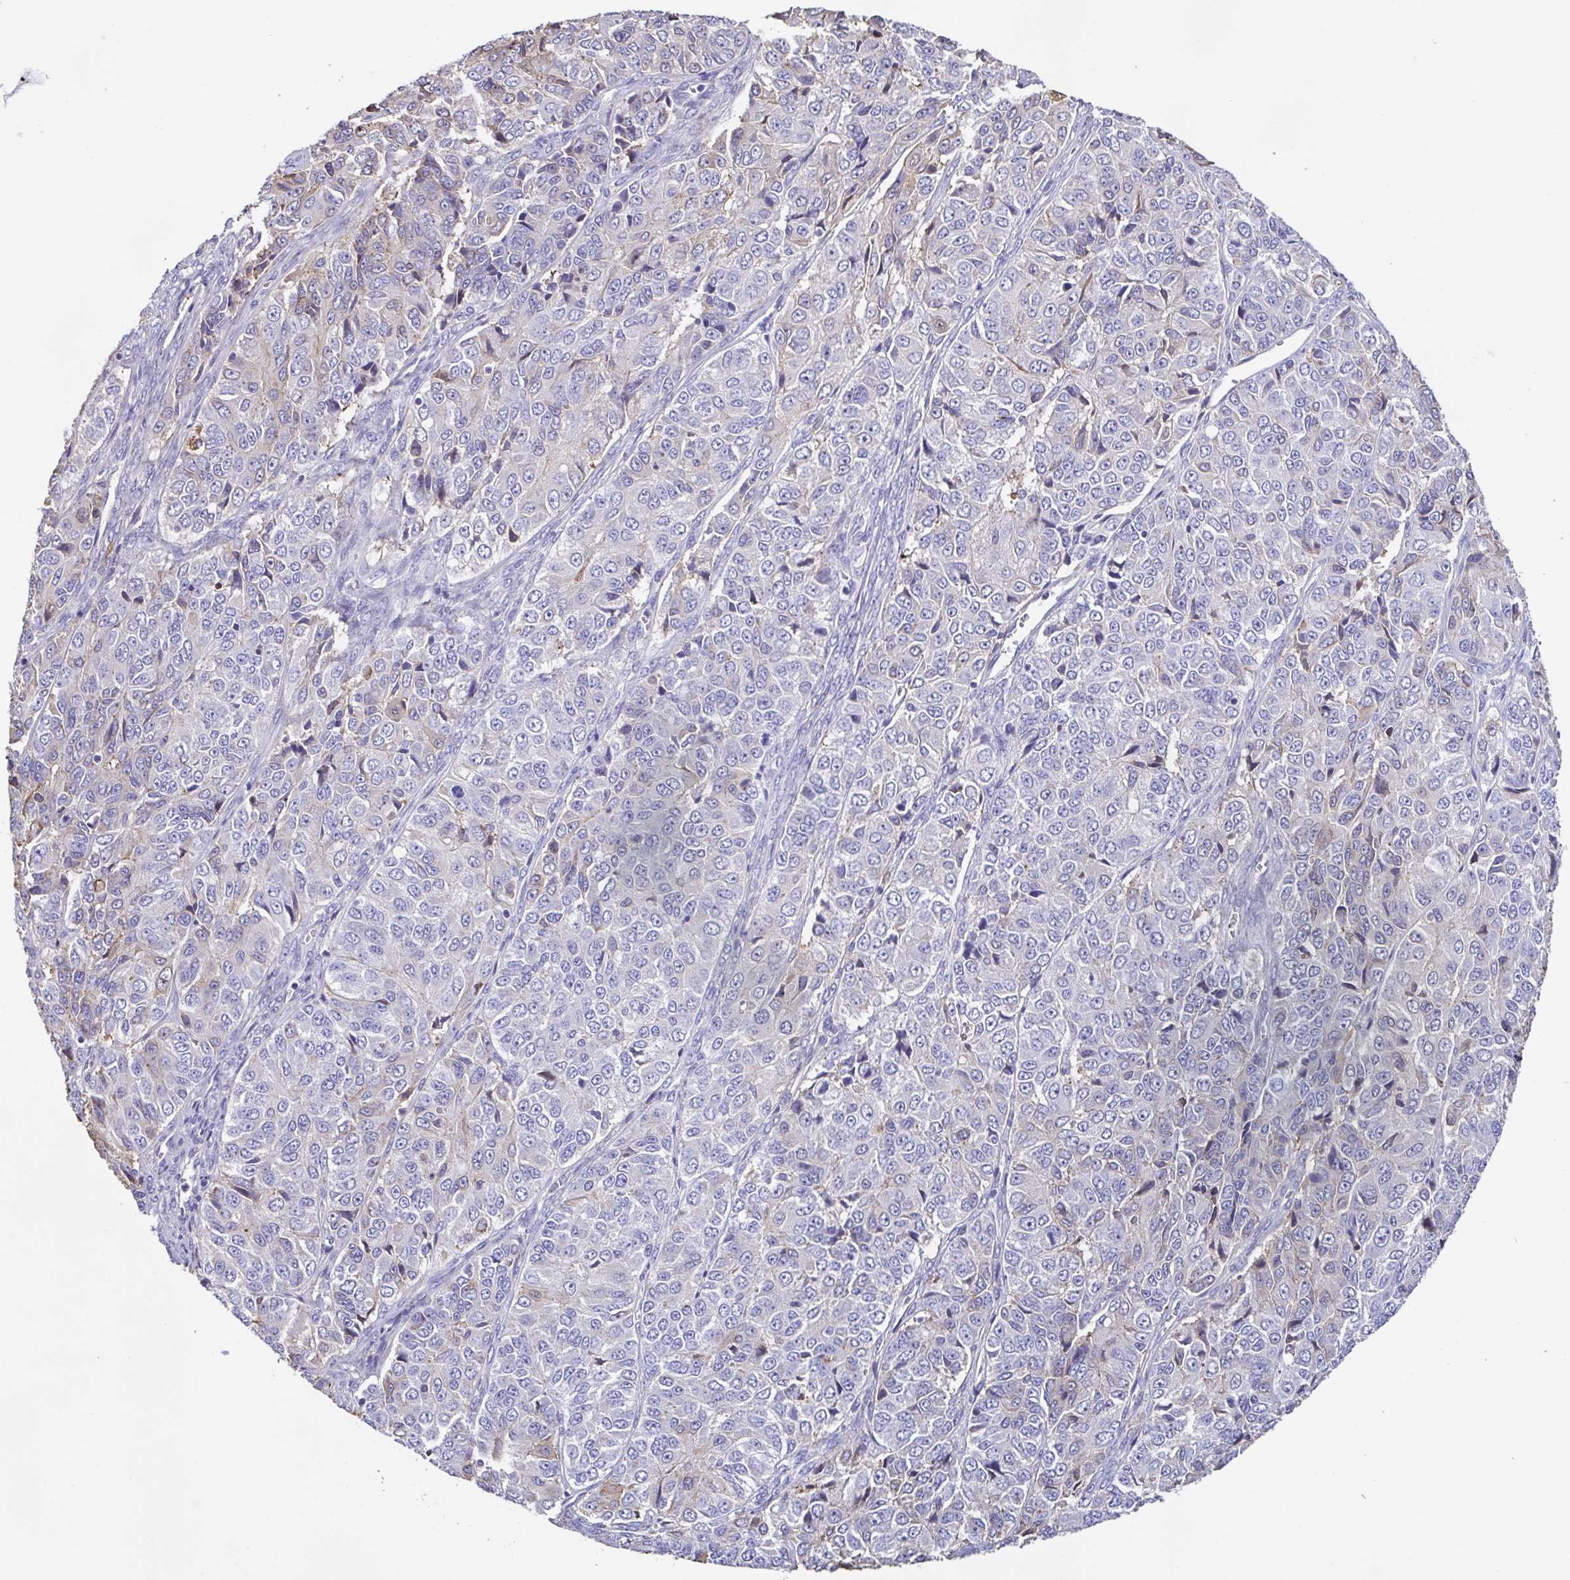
{"staining": {"intensity": "negative", "quantity": "none", "location": "none"}, "tissue": "ovarian cancer", "cell_type": "Tumor cells", "image_type": "cancer", "snomed": [{"axis": "morphology", "description": "Carcinoma, endometroid"}, {"axis": "topography", "description": "Ovary"}], "caption": "DAB (3,3'-diaminobenzidine) immunohistochemical staining of ovarian cancer (endometroid carcinoma) exhibits no significant positivity in tumor cells.", "gene": "ANXA10", "patient": {"sex": "female", "age": 51}}